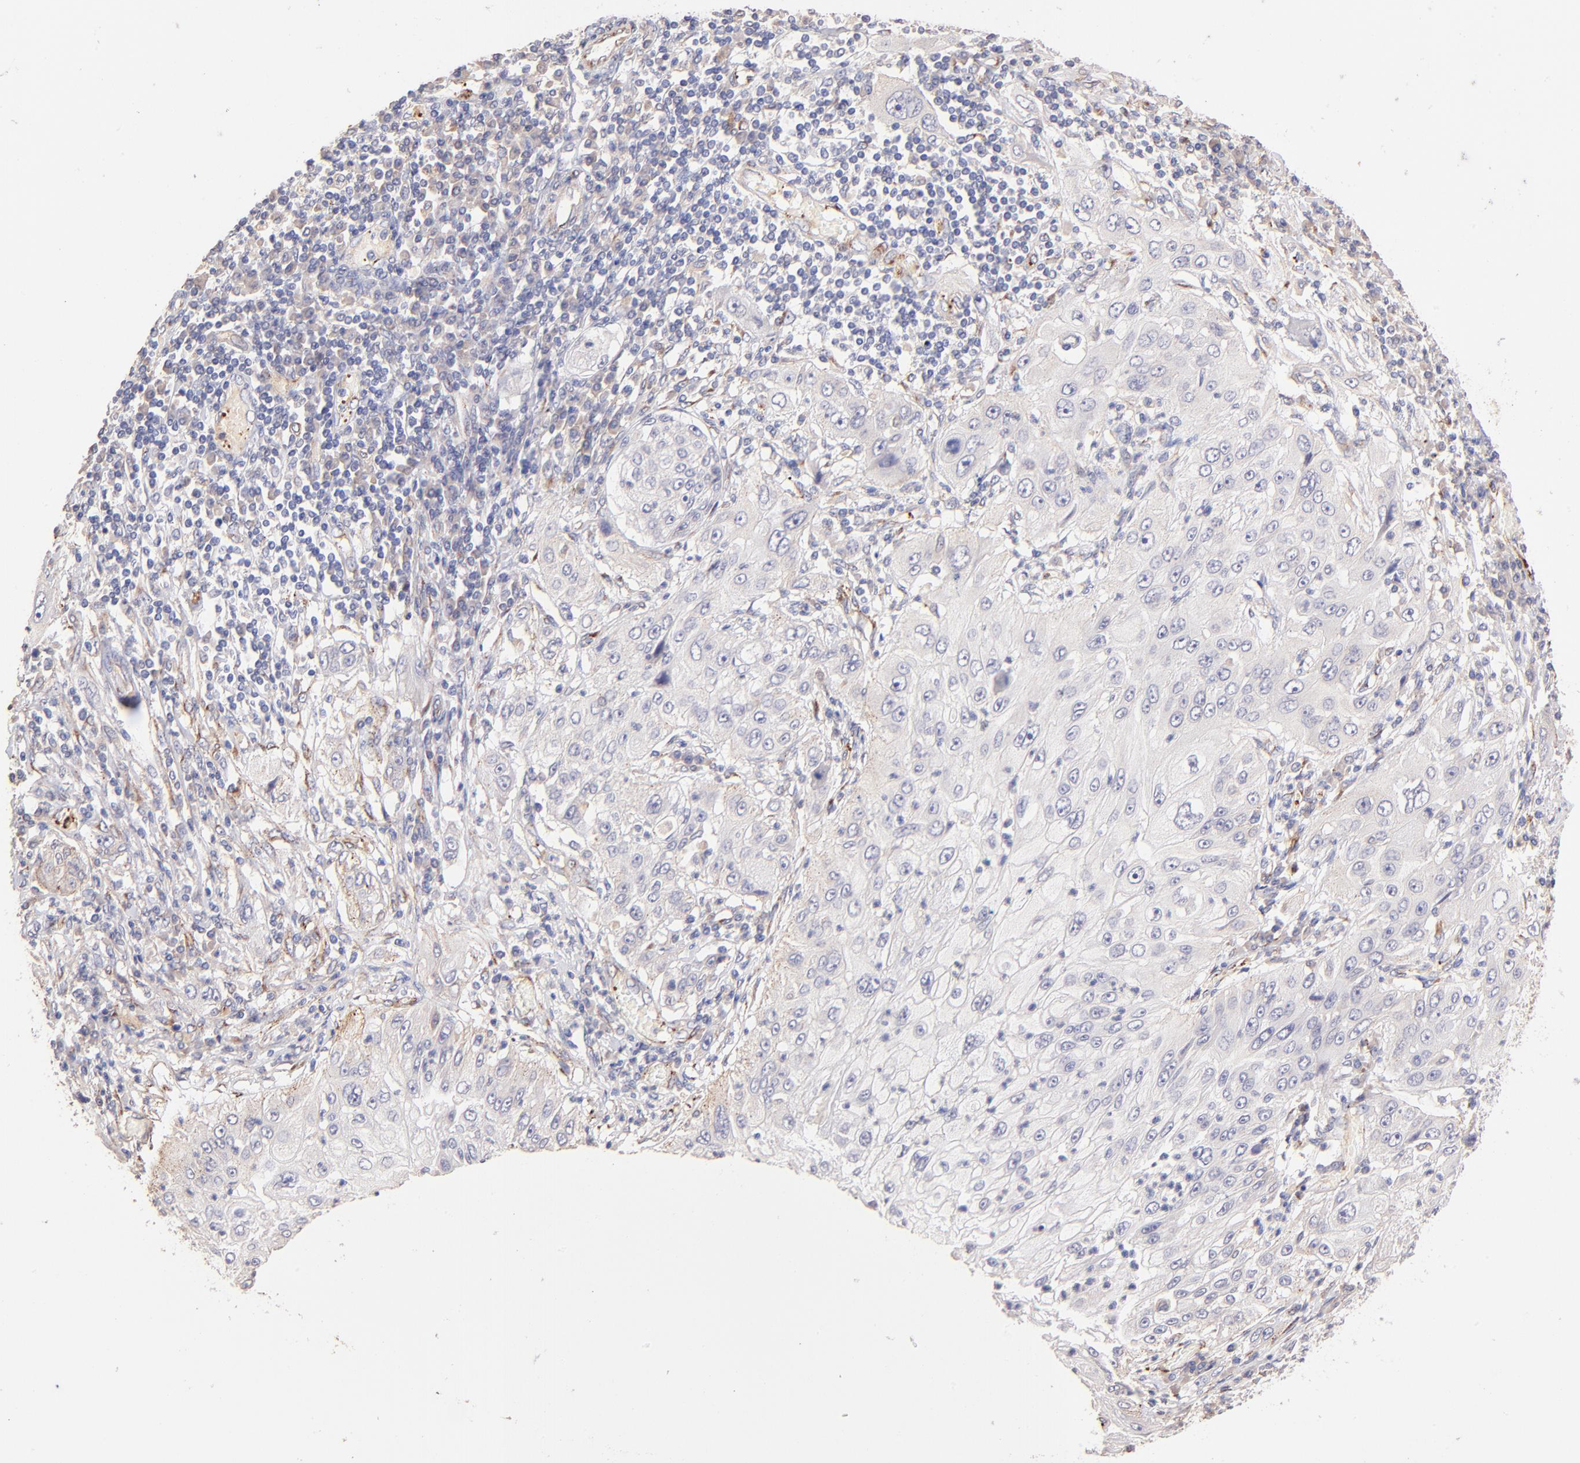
{"staining": {"intensity": "negative", "quantity": "none", "location": "none"}, "tissue": "lung cancer", "cell_type": "Tumor cells", "image_type": "cancer", "snomed": [{"axis": "morphology", "description": "Inflammation, NOS"}, {"axis": "morphology", "description": "Squamous cell carcinoma, NOS"}, {"axis": "topography", "description": "Lymph node"}, {"axis": "topography", "description": "Soft tissue"}, {"axis": "topography", "description": "Lung"}], "caption": "Tumor cells show no significant protein expression in lung cancer (squamous cell carcinoma).", "gene": "SPARC", "patient": {"sex": "male", "age": 66}}